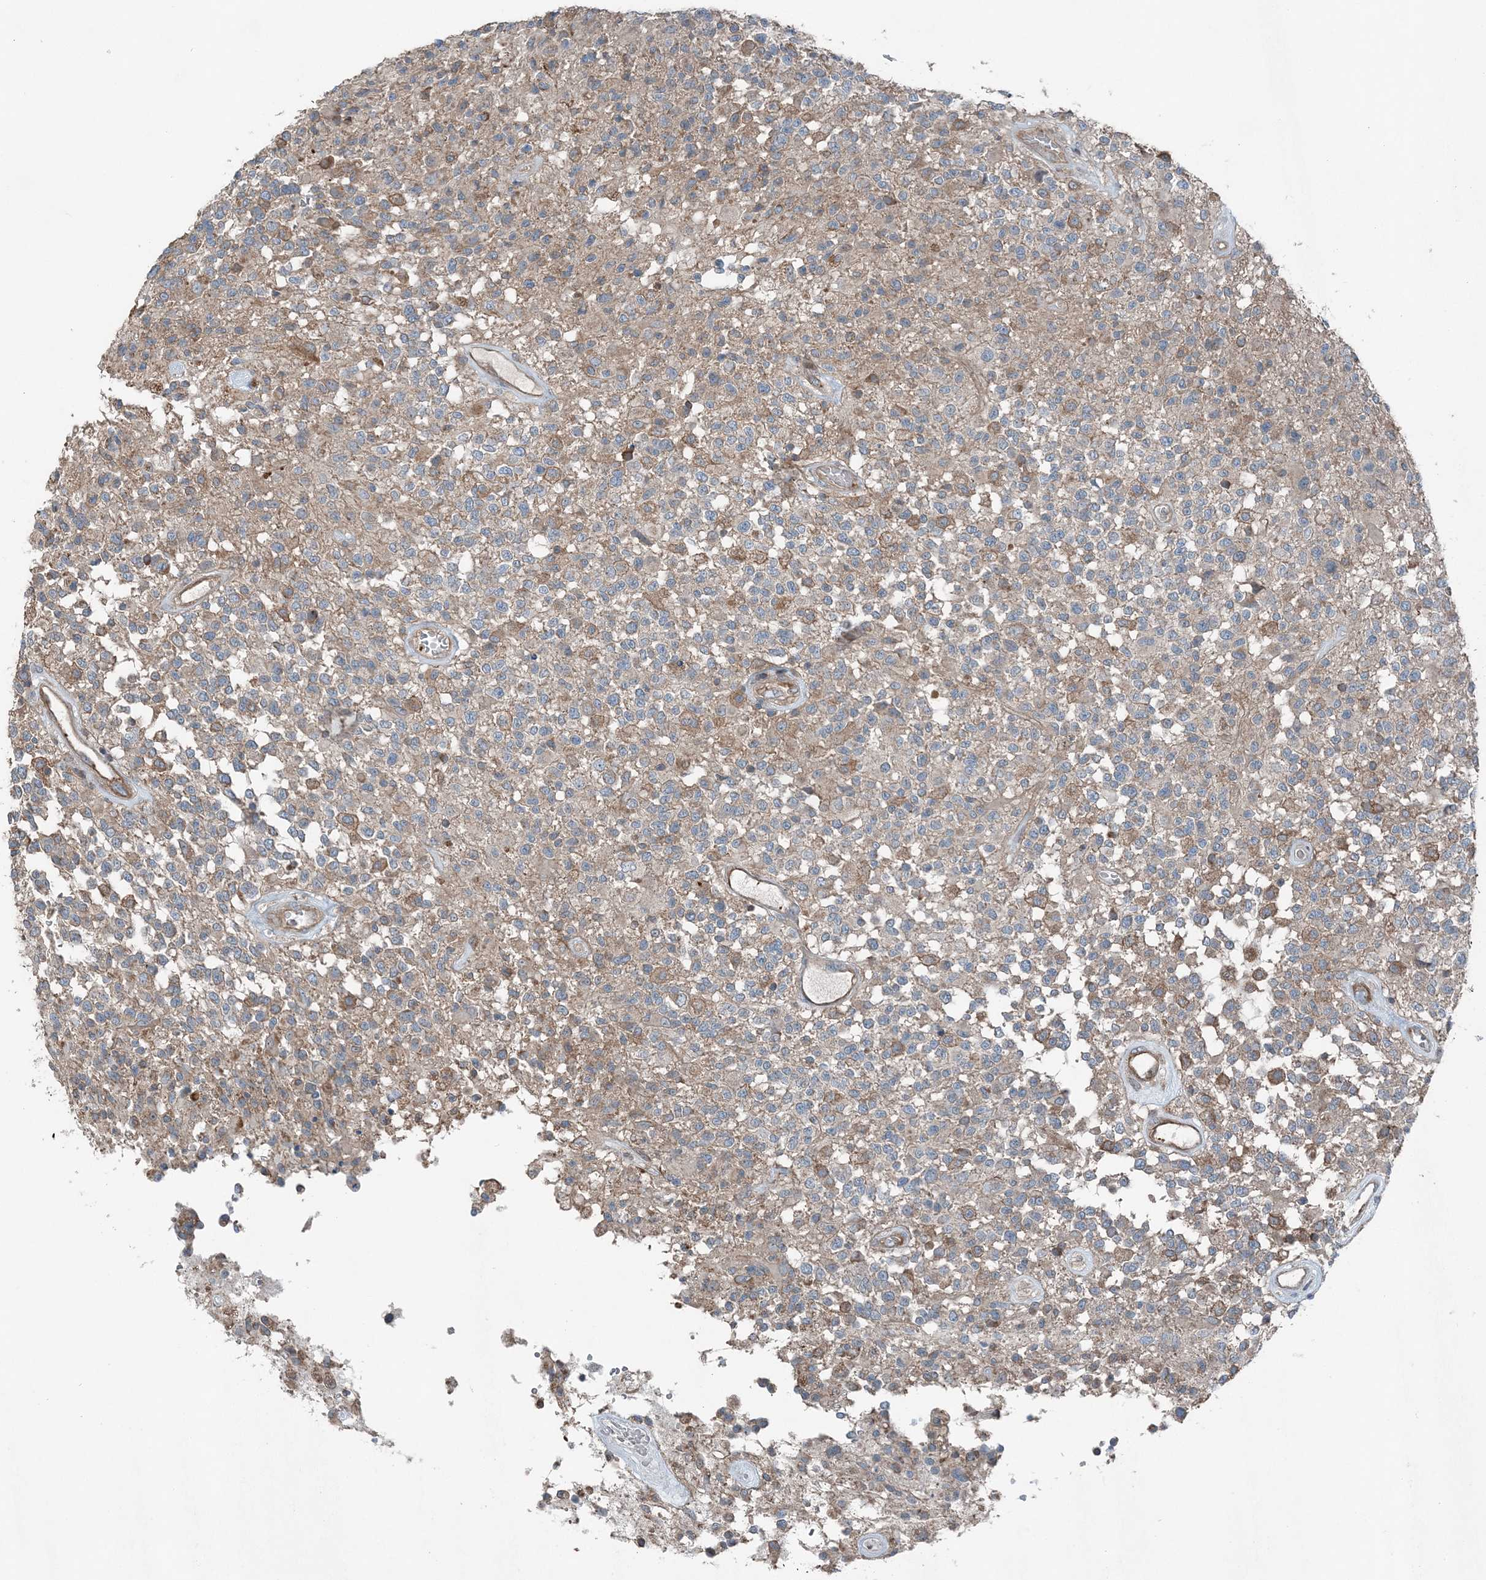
{"staining": {"intensity": "weak", "quantity": "<25%", "location": "cytoplasmic/membranous"}, "tissue": "glioma", "cell_type": "Tumor cells", "image_type": "cancer", "snomed": [{"axis": "morphology", "description": "Glioma, malignant, High grade"}, {"axis": "morphology", "description": "Glioblastoma, NOS"}, {"axis": "topography", "description": "Brain"}], "caption": "DAB immunohistochemical staining of human glioma demonstrates no significant positivity in tumor cells.", "gene": "KY", "patient": {"sex": "male", "age": 60}}